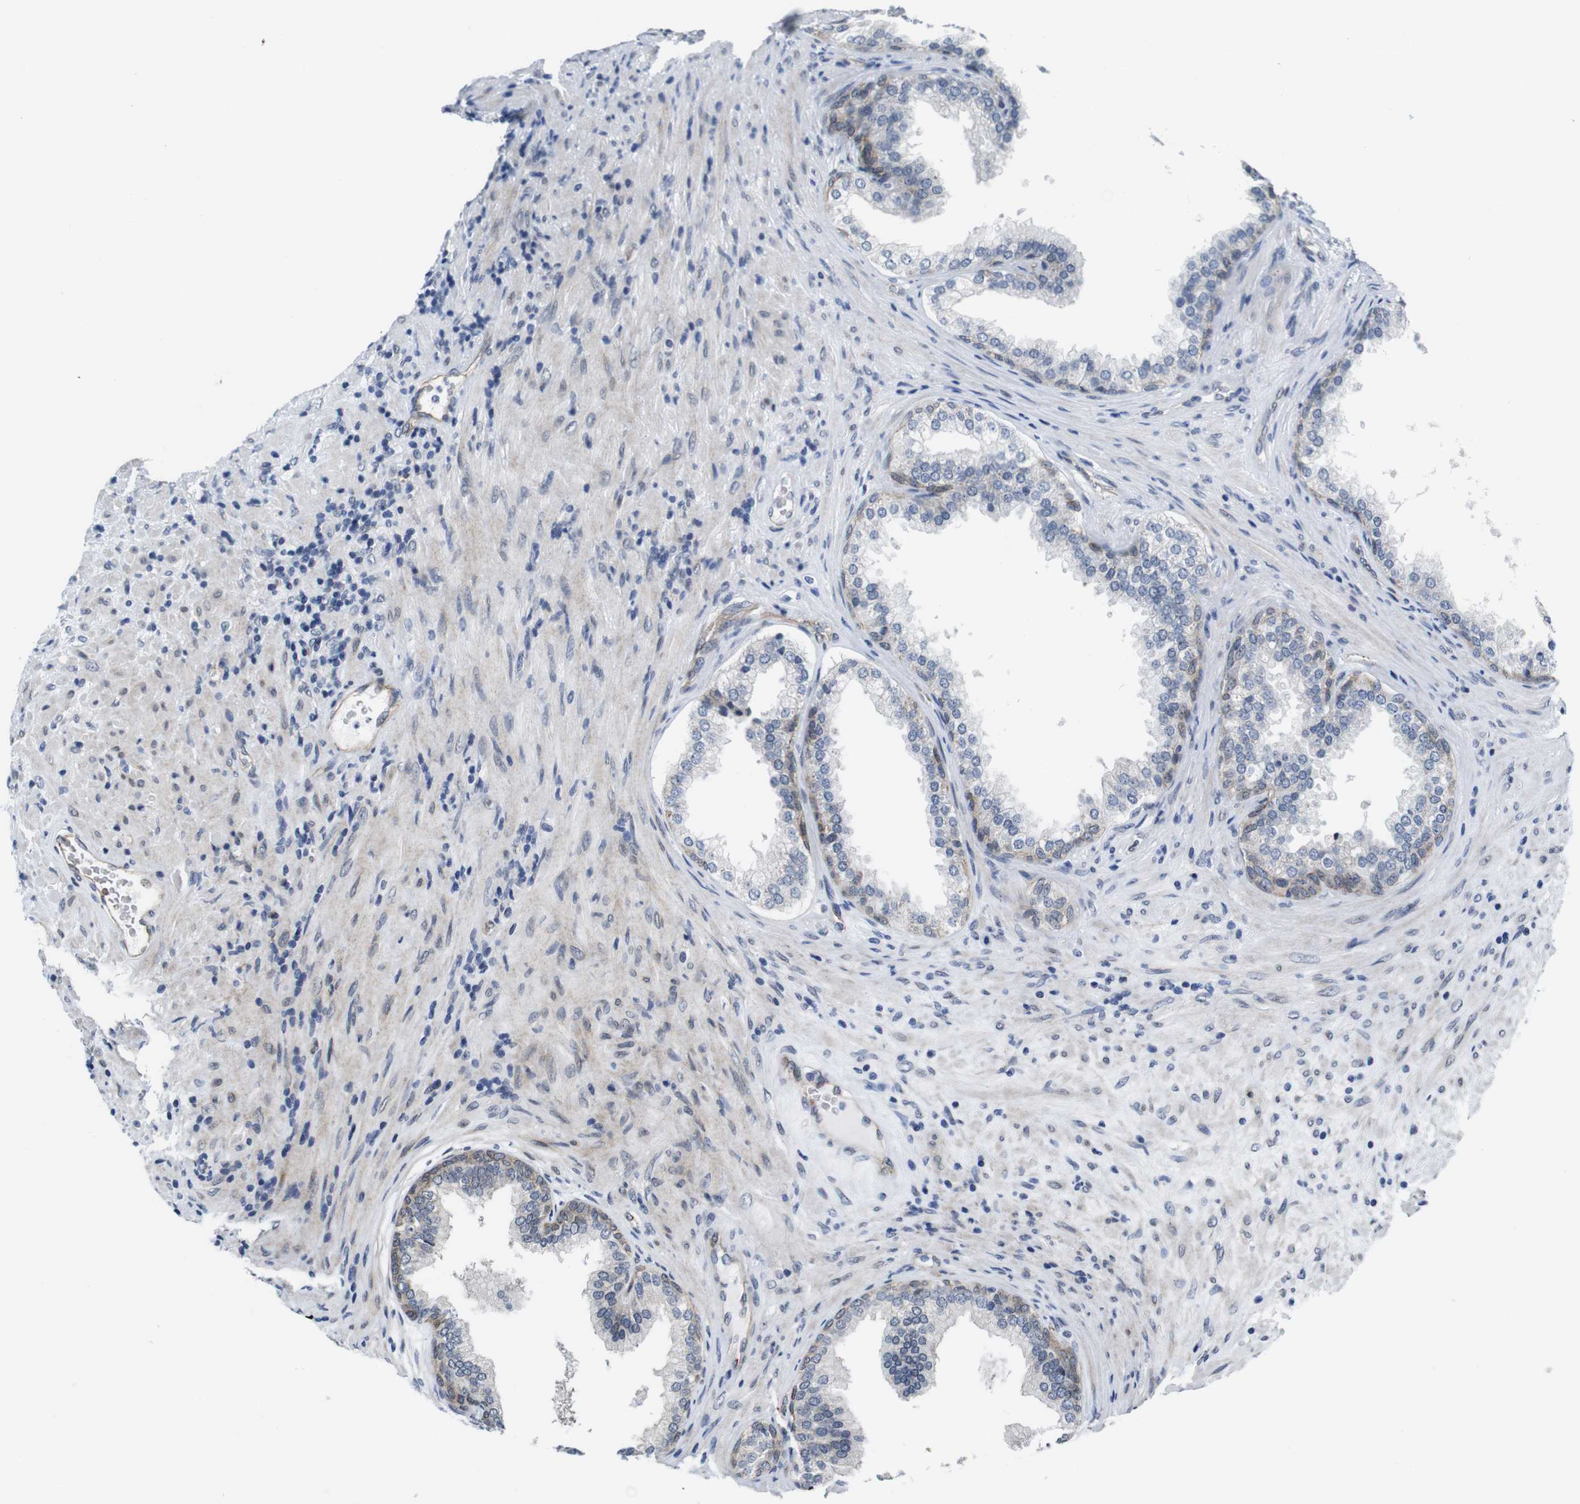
{"staining": {"intensity": "weak", "quantity": "<25%", "location": "cytoplasmic/membranous"}, "tissue": "prostate", "cell_type": "Glandular cells", "image_type": "normal", "snomed": [{"axis": "morphology", "description": "Normal tissue, NOS"}, {"axis": "topography", "description": "Prostate"}], "caption": "The immunohistochemistry (IHC) photomicrograph has no significant positivity in glandular cells of prostate.", "gene": "SOCS3", "patient": {"sex": "male", "age": 76}}